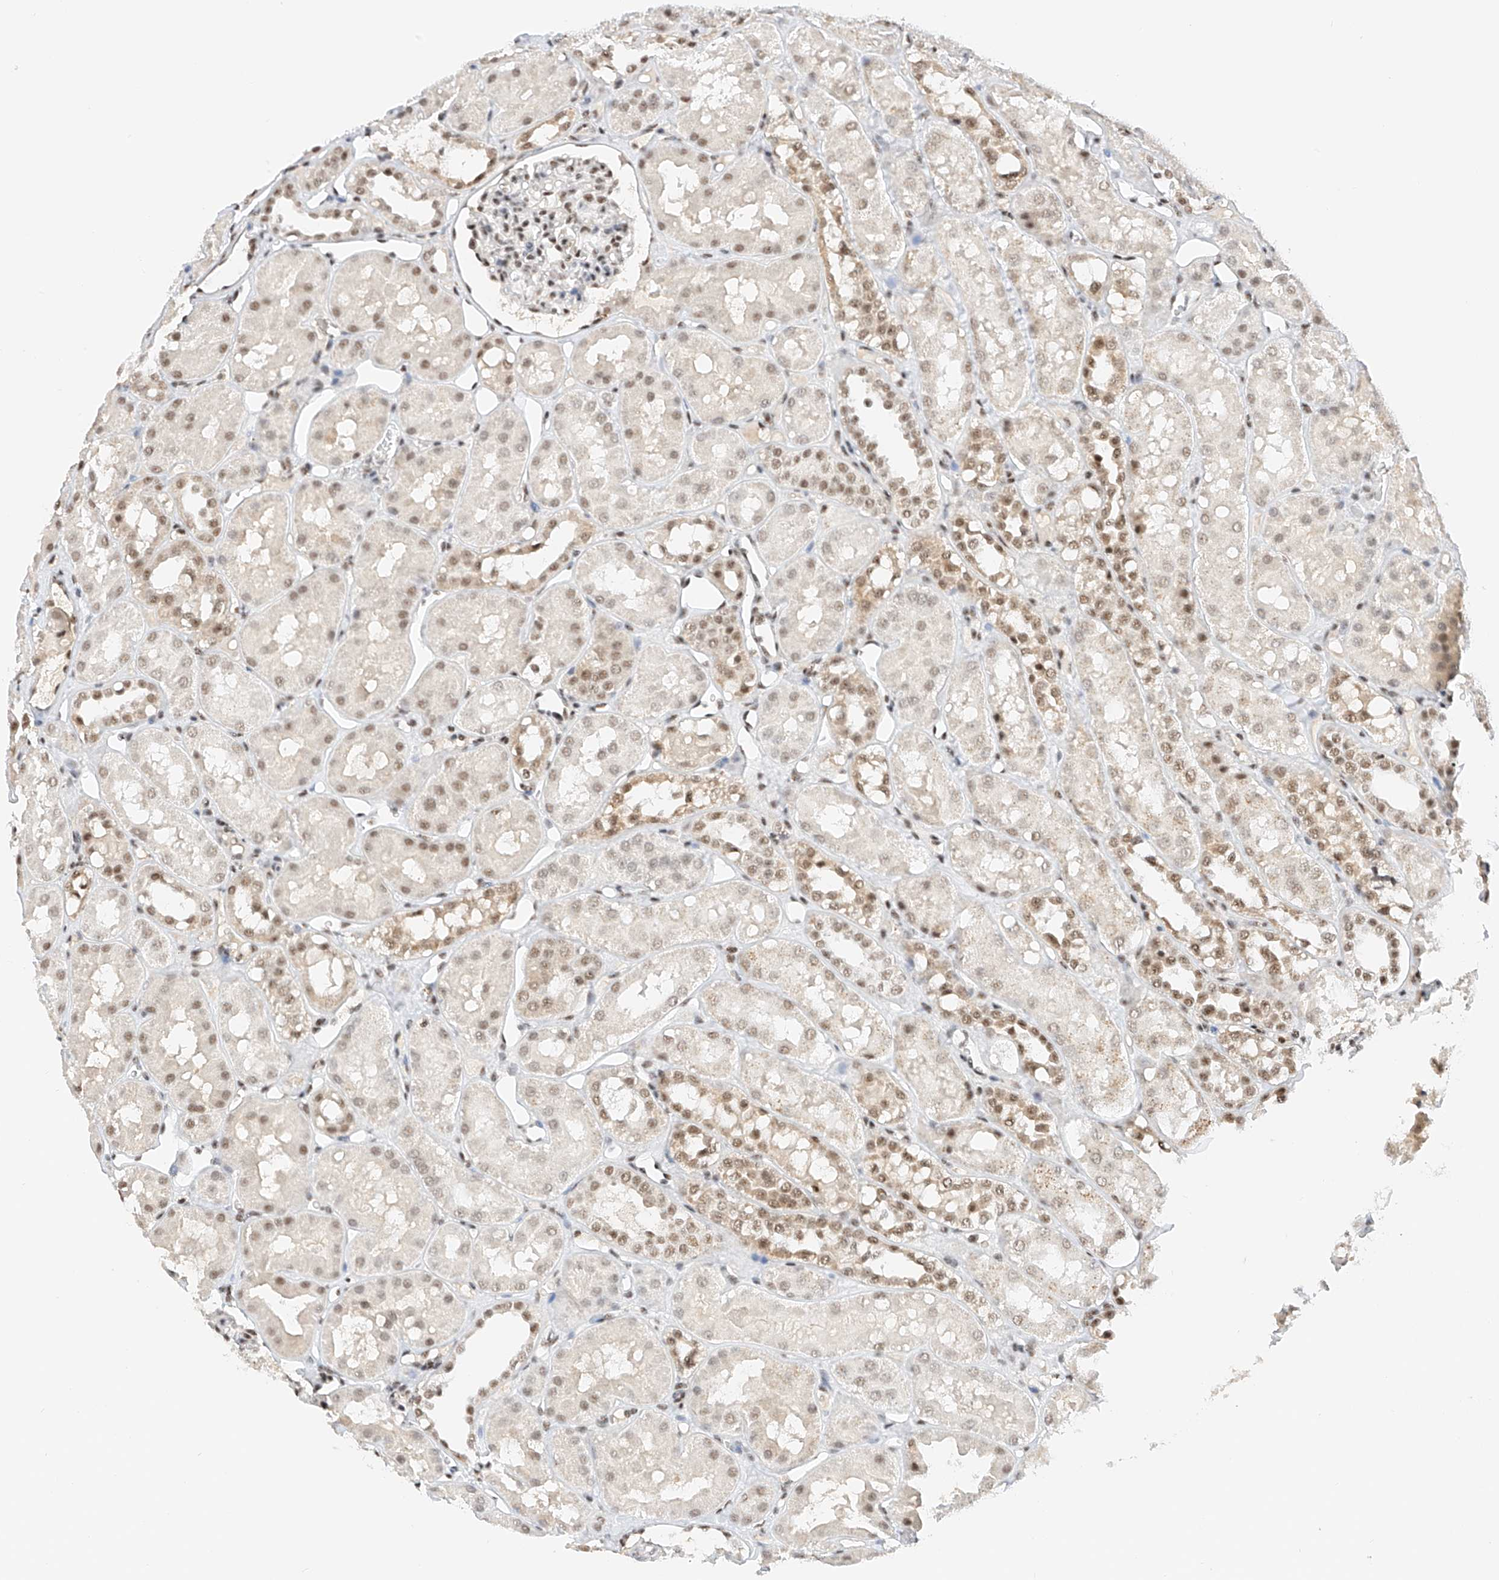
{"staining": {"intensity": "moderate", "quantity": "25%-75%", "location": "nuclear"}, "tissue": "kidney", "cell_type": "Cells in glomeruli", "image_type": "normal", "snomed": [{"axis": "morphology", "description": "Normal tissue, NOS"}, {"axis": "topography", "description": "Kidney"}], "caption": "Kidney stained with immunohistochemistry (IHC) reveals moderate nuclear positivity in approximately 25%-75% of cells in glomeruli.", "gene": "NRF1", "patient": {"sex": "male", "age": 16}}